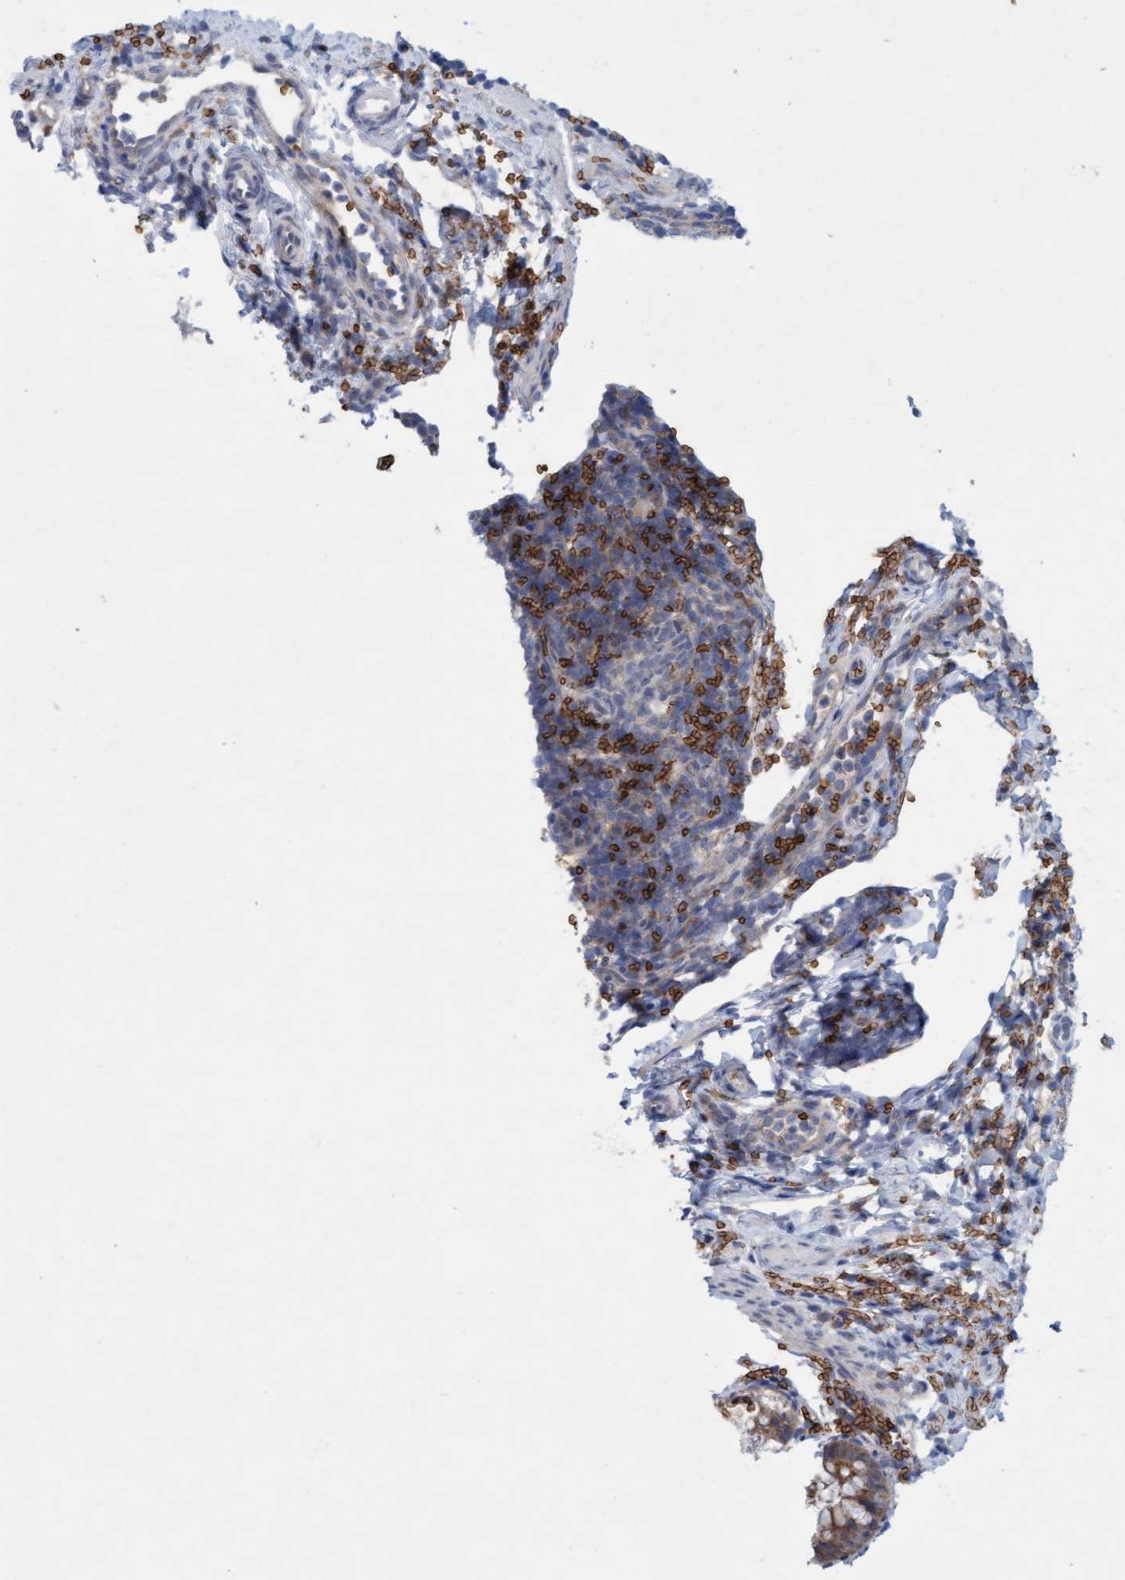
{"staining": {"intensity": "negative", "quantity": "none", "location": "none"}, "tissue": "appendix", "cell_type": "Lymphoid tissue", "image_type": "normal", "snomed": [{"axis": "morphology", "description": "Normal tissue, NOS"}, {"axis": "topography", "description": "Appendix"}], "caption": "There is no significant staining in lymphoid tissue of appendix. (Brightfield microscopy of DAB IHC at high magnification).", "gene": "SPEM2", "patient": {"sex": "male", "age": 1}}